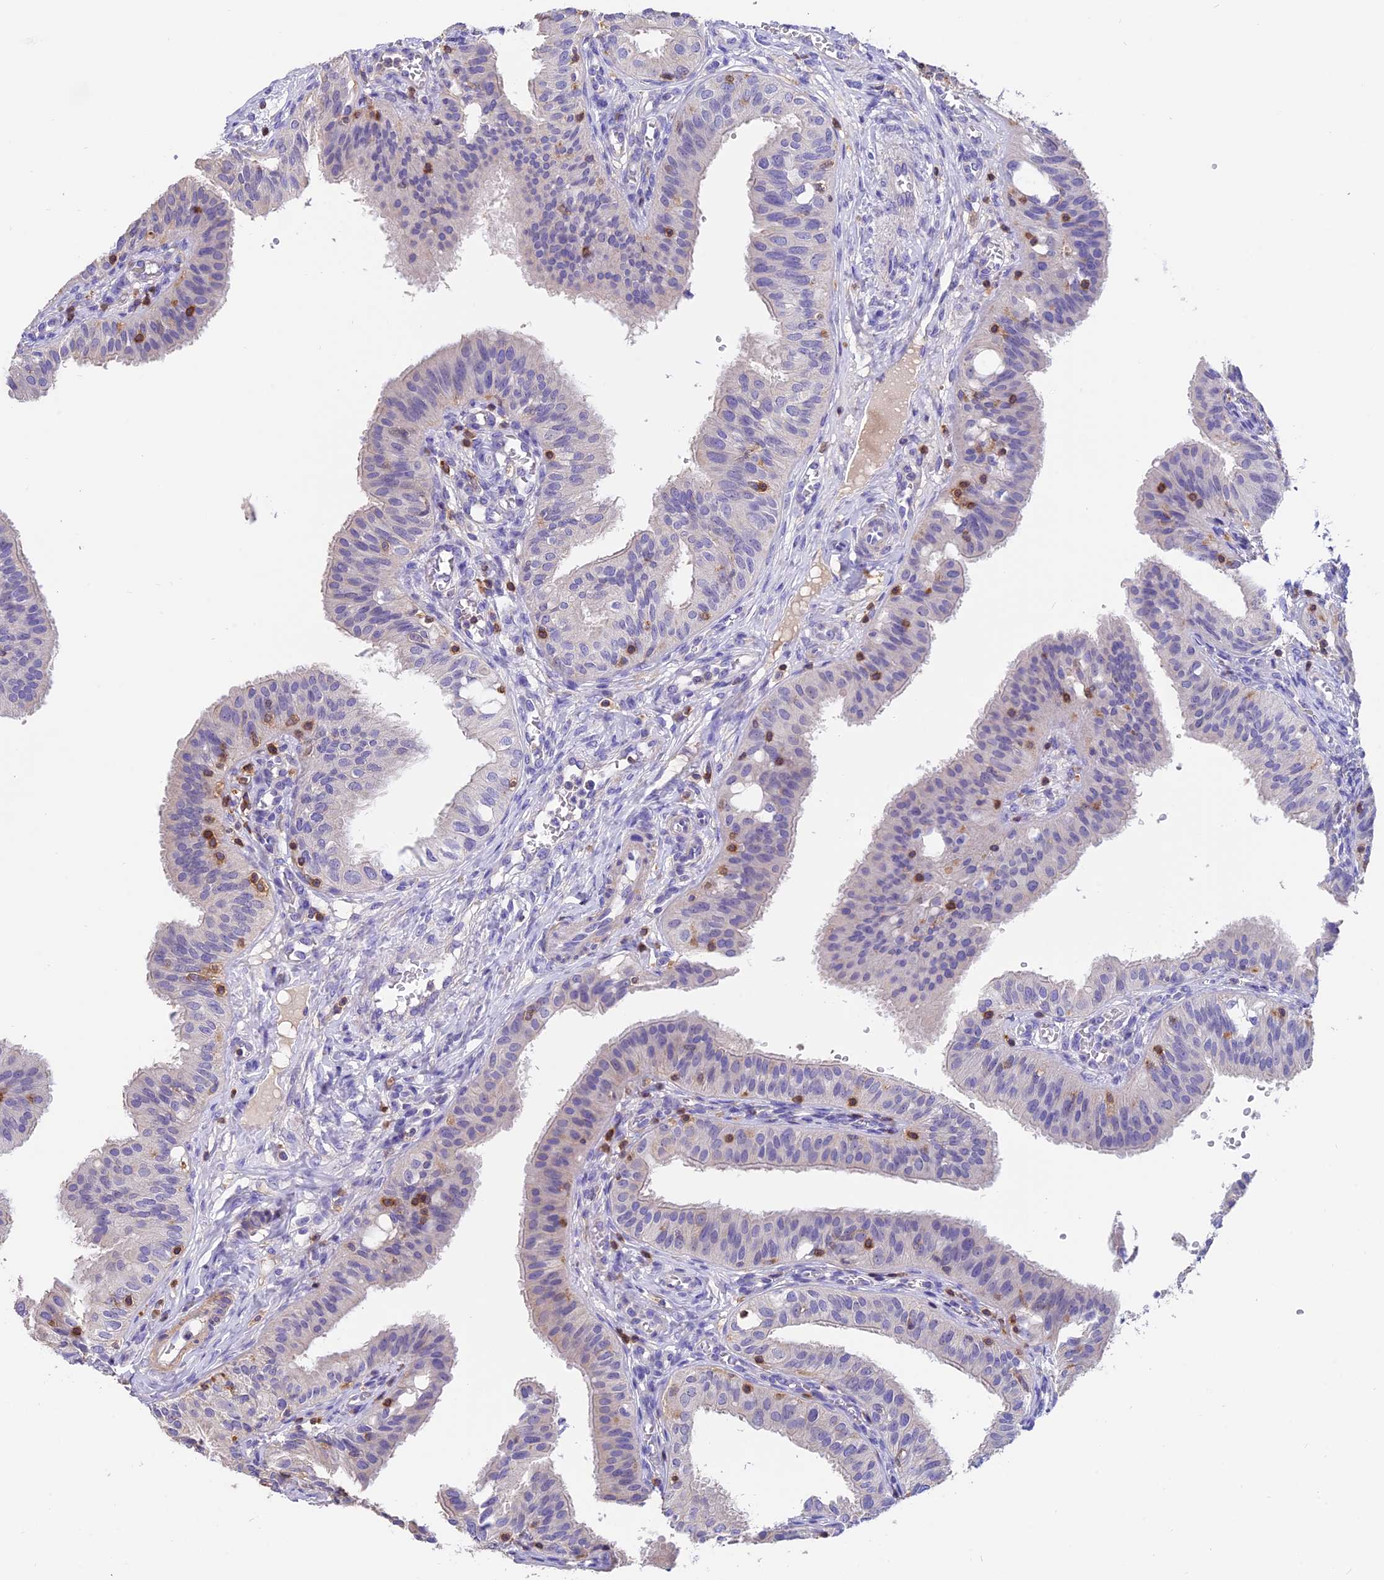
{"staining": {"intensity": "negative", "quantity": "none", "location": "none"}, "tissue": "fallopian tube", "cell_type": "Glandular cells", "image_type": "normal", "snomed": [{"axis": "morphology", "description": "Normal tissue, NOS"}, {"axis": "topography", "description": "Fallopian tube"}, {"axis": "topography", "description": "Ovary"}], "caption": "High magnification brightfield microscopy of unremarkable fallopian tube stained with DAB (brown) and counterstained with hematoxylin (blue): glandular cells show no significant staining. (Brightfield microscopy of DAB IHC at high magnification).", "gene": "LPXN", "patient": {"sex": "female", "age": 42}}